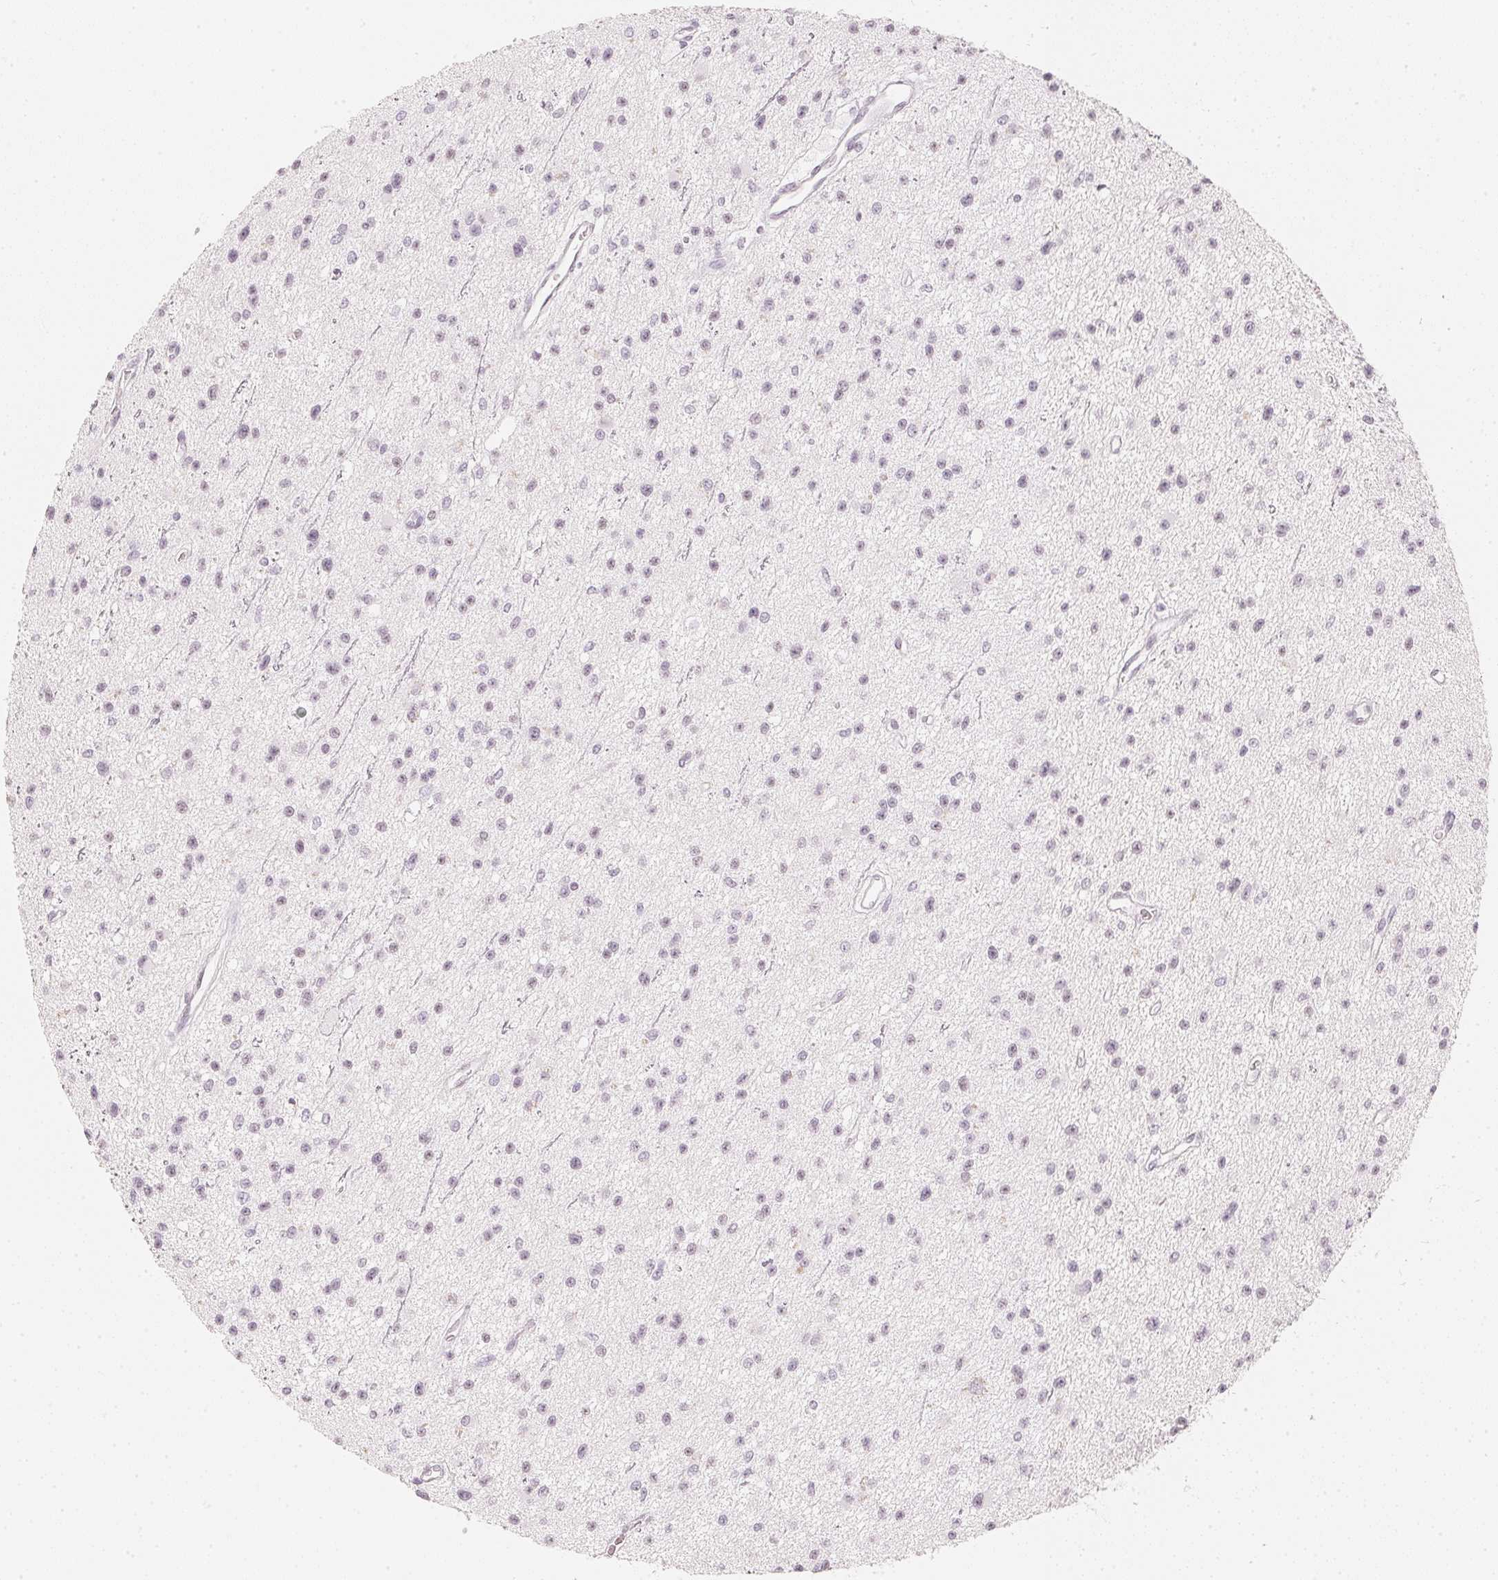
{"staining": {"intensity": "weak", "quantity": "<25%", "location": "nuclear"}, "tissue": "glioma", "cell_type": "Tumor cells", "image_type": "cancer", "snomed": [{"axis": "morphology", "description": "Glioma, malignant, Low grade"}, {"axis": "topography", "description": "Brain"}], "caption": "Protein analysis of low-grade glioma (malignant) exhibits no significant expression in tumor cells. The staining is performed using DAB (3,3'-diaminobenzidine) brown chromogen with nuclei counter-stained in using hematoxylin.", "gene": "SLC22A8", "patient": {"sex": "male", "age": 43}}